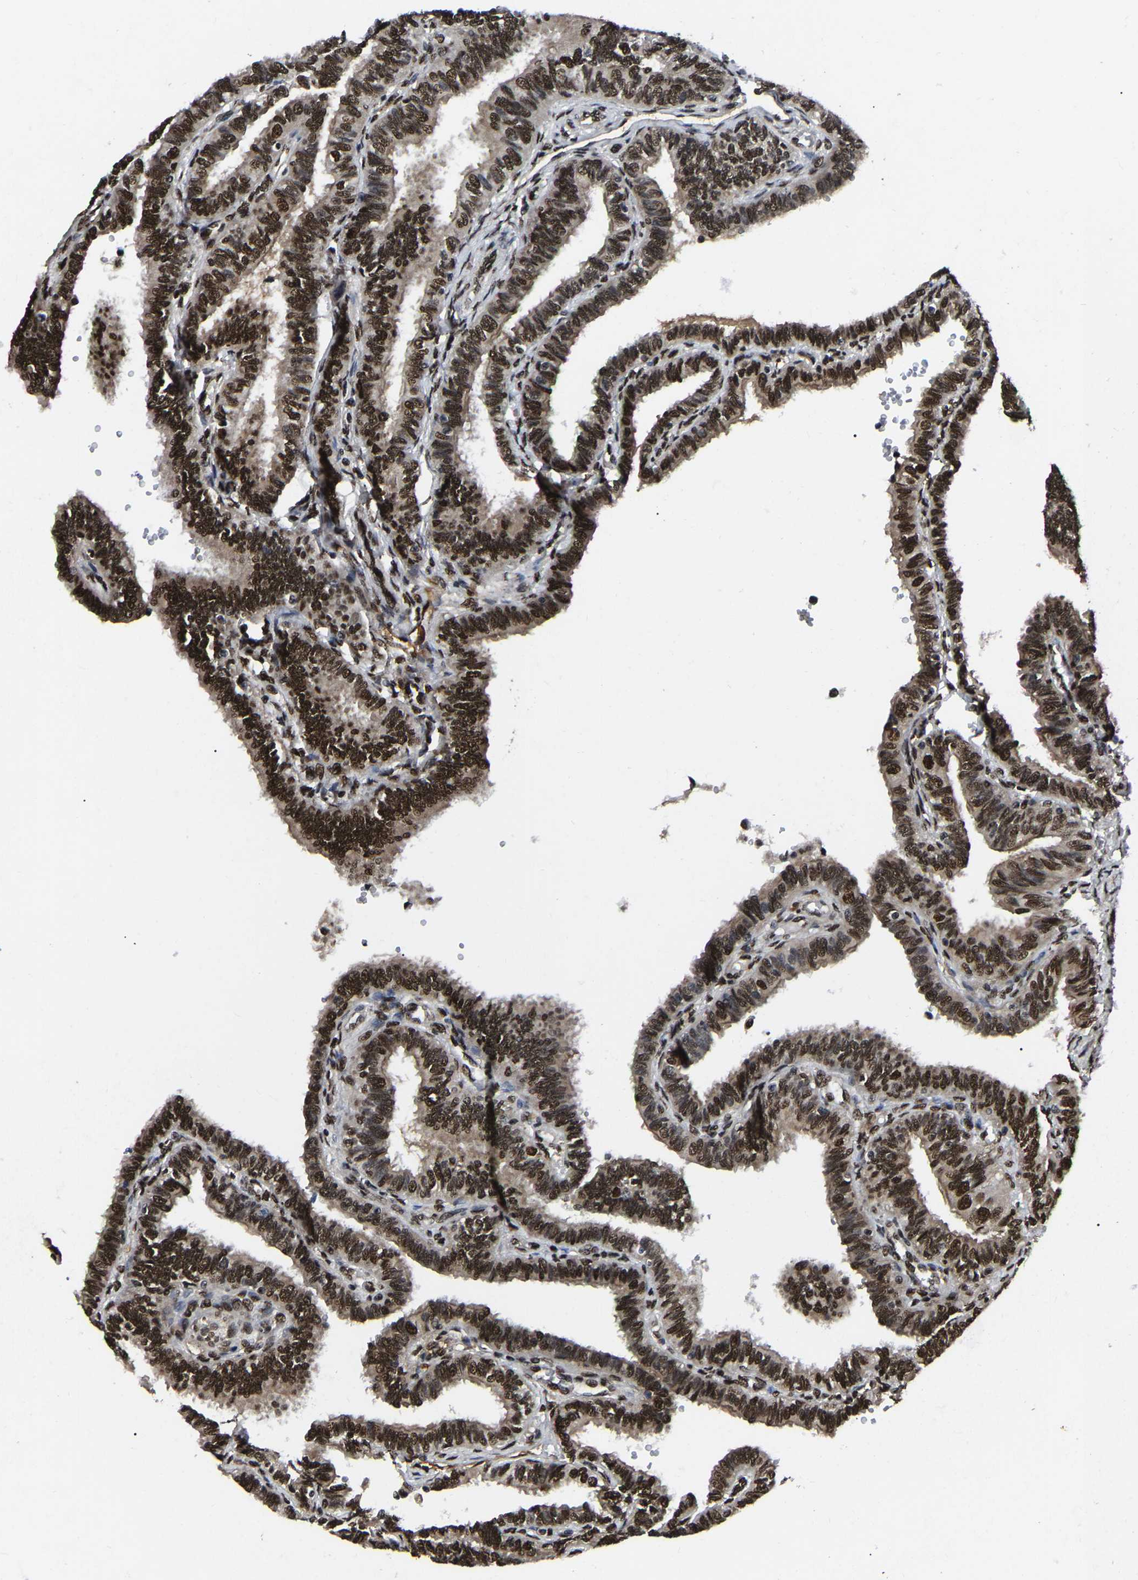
{"staining": {"intensity": "strong", "quantity": ">75%", "location": "nuclear"}, "tissue": "fallopian tube", "cell_type": "Glandular cells", "image_type": "normal", "snomed": [{"axis": "morphology", "description": "Normal tissue, NOS"}, {"axis": "topography", "description": "Fallopian tube"}, {"axis": "topography", "description": "Placenta"}], "caption": "Immunohistochemical staining of unremarkable fallopian tube displays strong nuclear protein expression in approximately >75% of glandular cells. The protein of interest is stained brown, and the nuclei are stained in blue (DAB (3,3'-diaminobenzidine) IHC with brightfield microscopy, high magnification).", "gene": "TRIM35", "patient": {"sex": "female", "age": 34}}